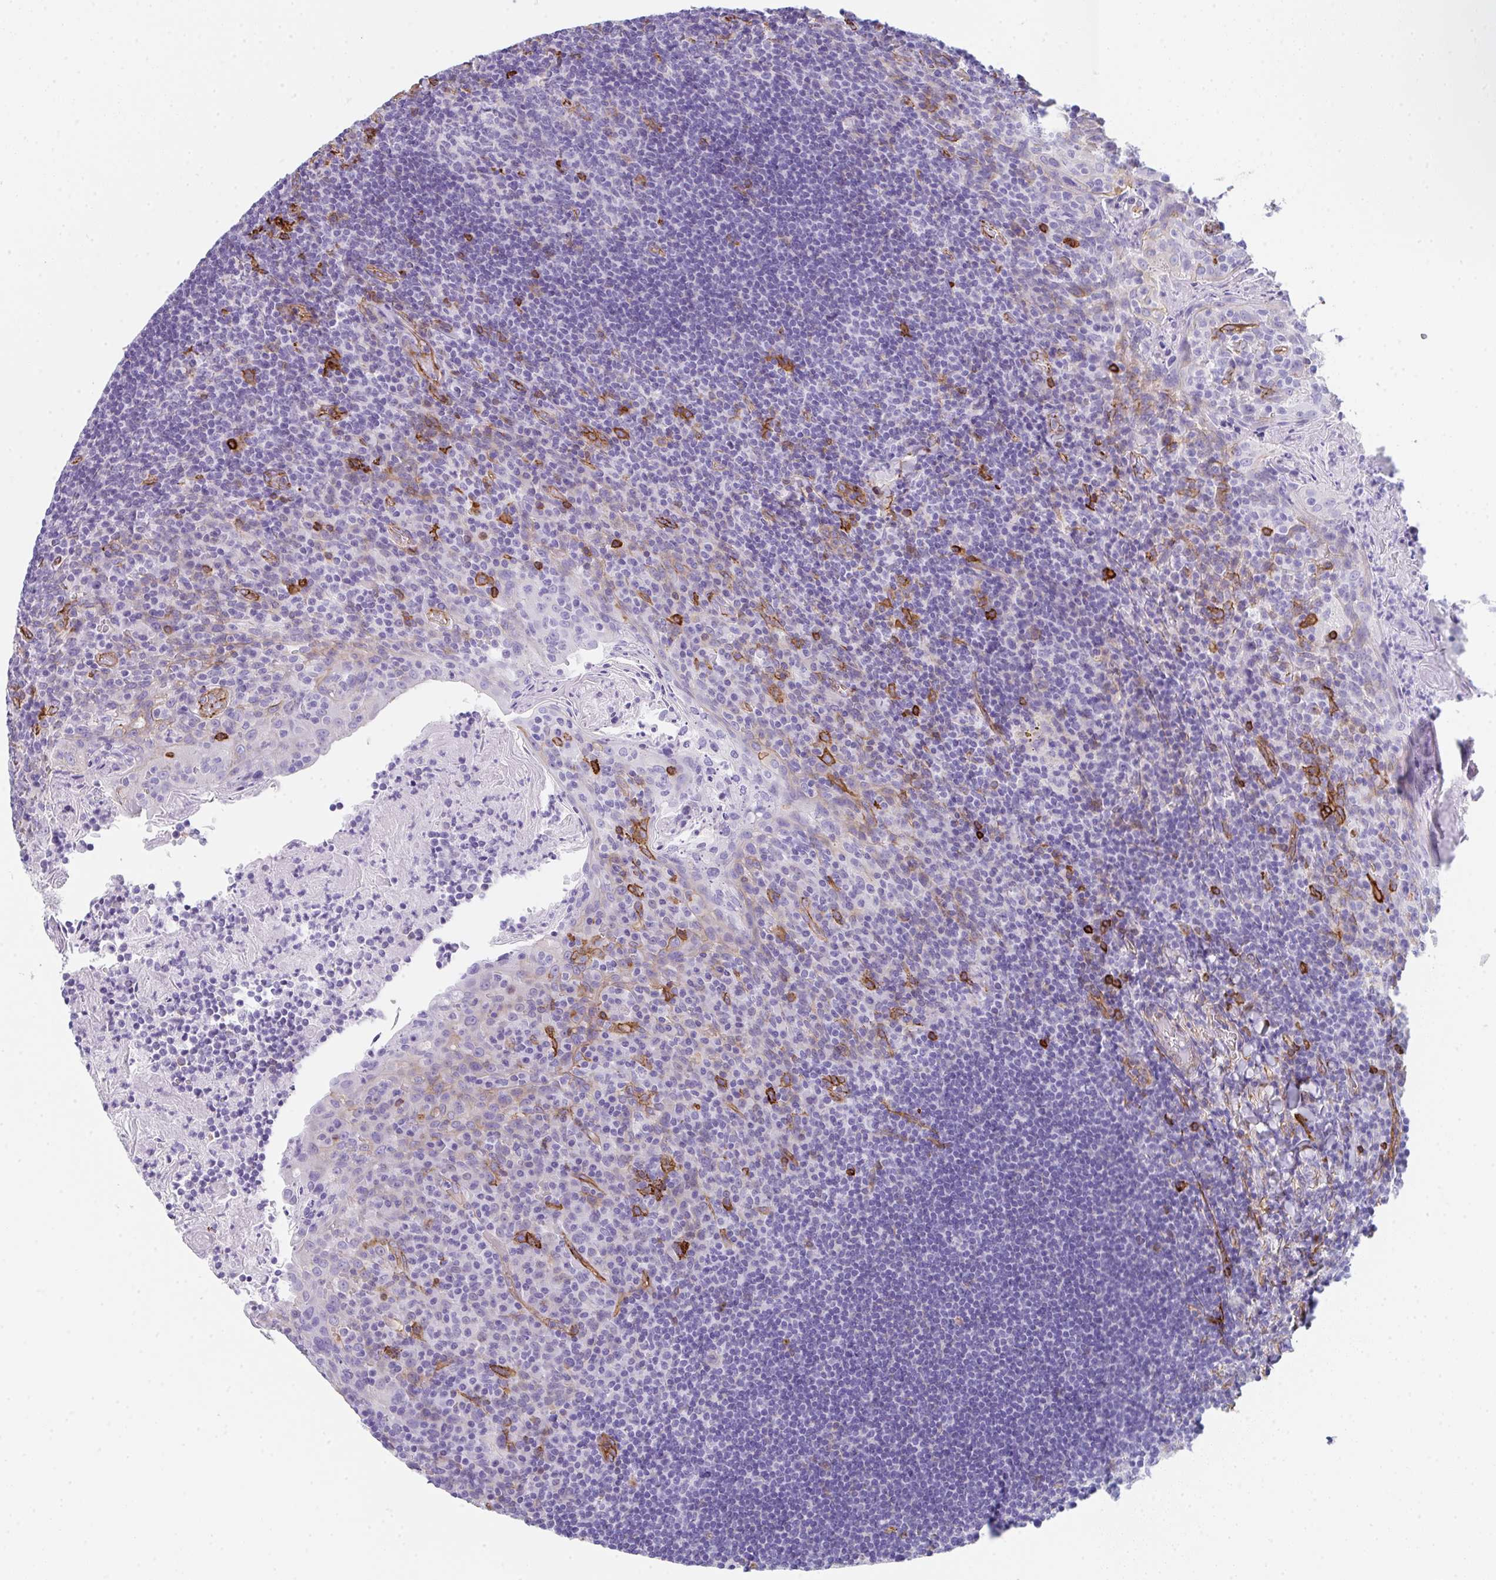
{"staining": {"intensity": "negative", "quantity": "none", "location": "none"}, "tissue": "tonsil", "cell_type": "Germinal center cells", "image_type": "normal", "snomed": [{"axis": "morphology", "description": "Normal tissue, NOS"}, {"axis": "topography", "description": "Tonsil"}], "caption": "DAB (3,3'-diaminobenzidine) immunohistochemical staining of normal tonsil demonstrates no significant staining in germinal center cells. (DAB IHC, high magnification).", "gene": "DBN1", "patient": {"sex": "female", "age": 10}}